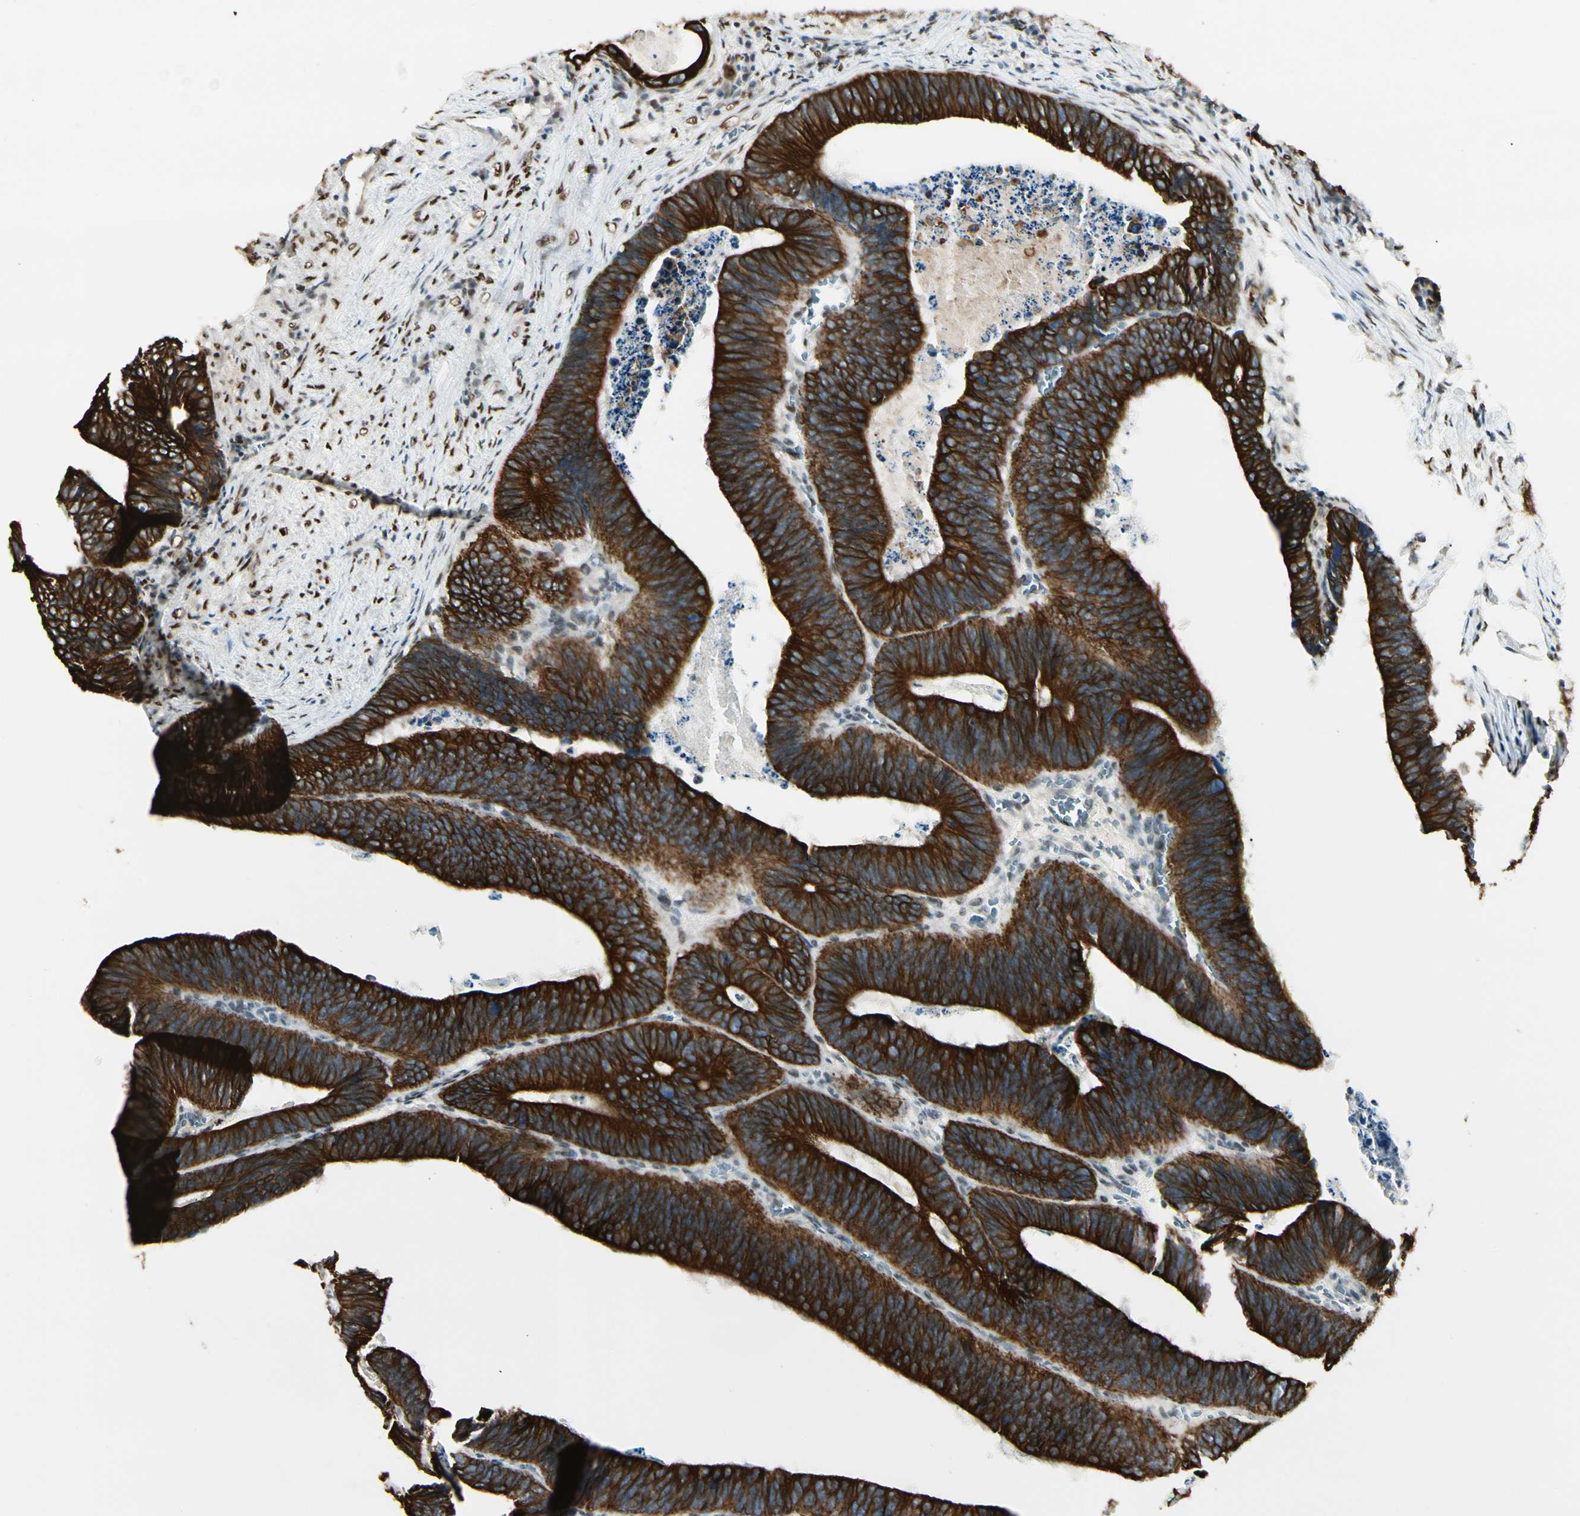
{"staining": {"intensity": "strong", "quantity": ">75%", "location": "cytoplasmic/membranous"}, "tissue": "colorectal cancer", "cell_type": "Tumor cells", "image_type": "cancer", "snomed": [{"axis": "morphology", "description": "Adenocarcinoma, NOS"}, {"axis": "topography", "description": "Colon"}], "caption": "Colorectal cancer (adenocarcinoma) tissue shows strong cytoplasmic/membranous expression in about >75% of tumor cells", "gene": "ATXN1", "patient": {"sex": "male", "age": 72}}